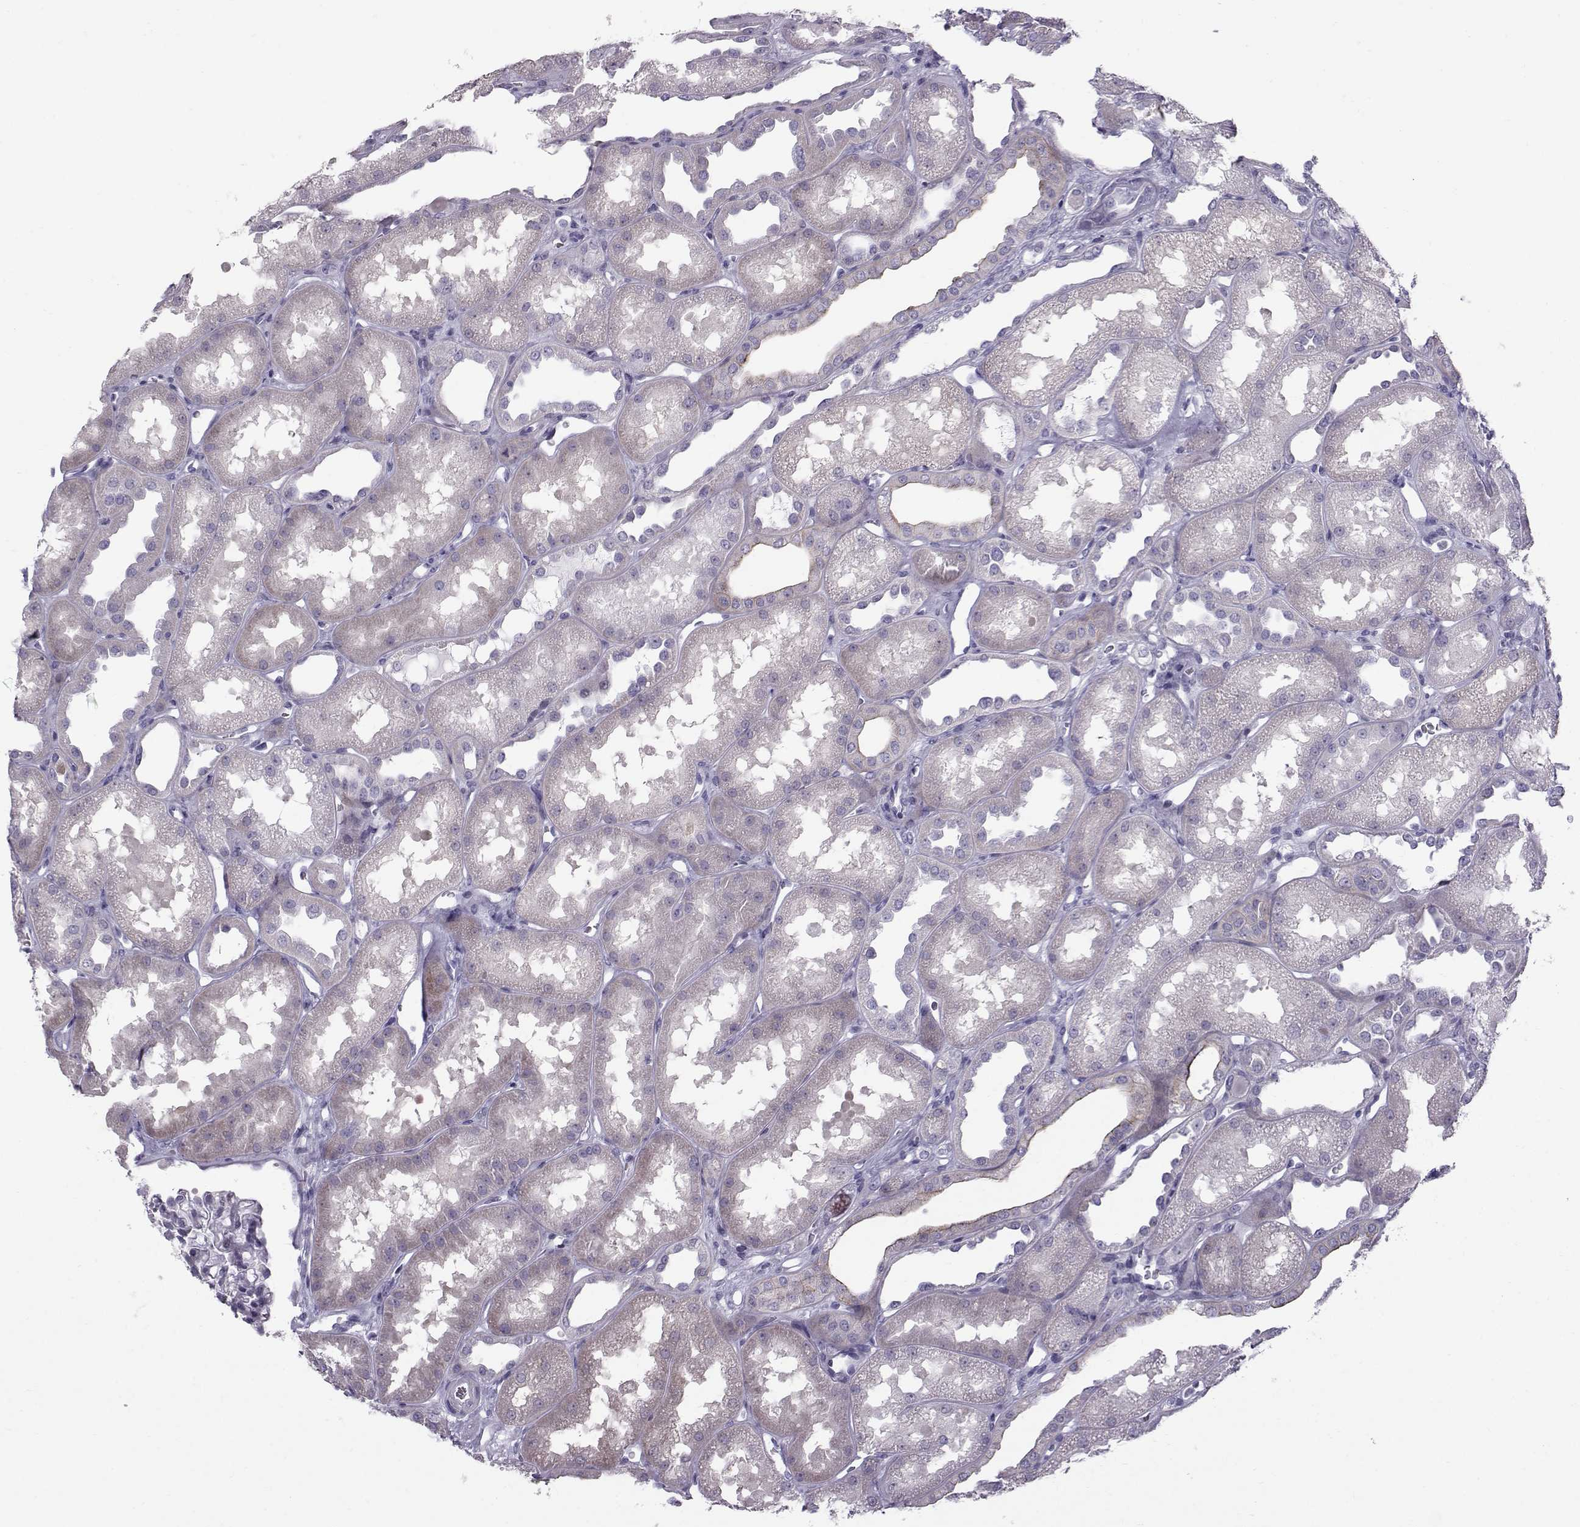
{"staining": {"intensity": "negative", "quantity": "none", "location": "none"}, "tissue": "kidney", "cell_type": "Cells in glomeruli", "image_type": "normal", "snomed": [{"axis": "morphology", "description": "Normal tissue, NOS"}, {"axis": "topography", "description": "Kidney"}], "caption": "DAB (3,3'-diaminobenzidine) immunohistochemical staining of unremarkable human kidney shows no significant staining in cells in glomeruli.", "gene": "DMRT3", "patient": {"sex": "male", "age": 61}}